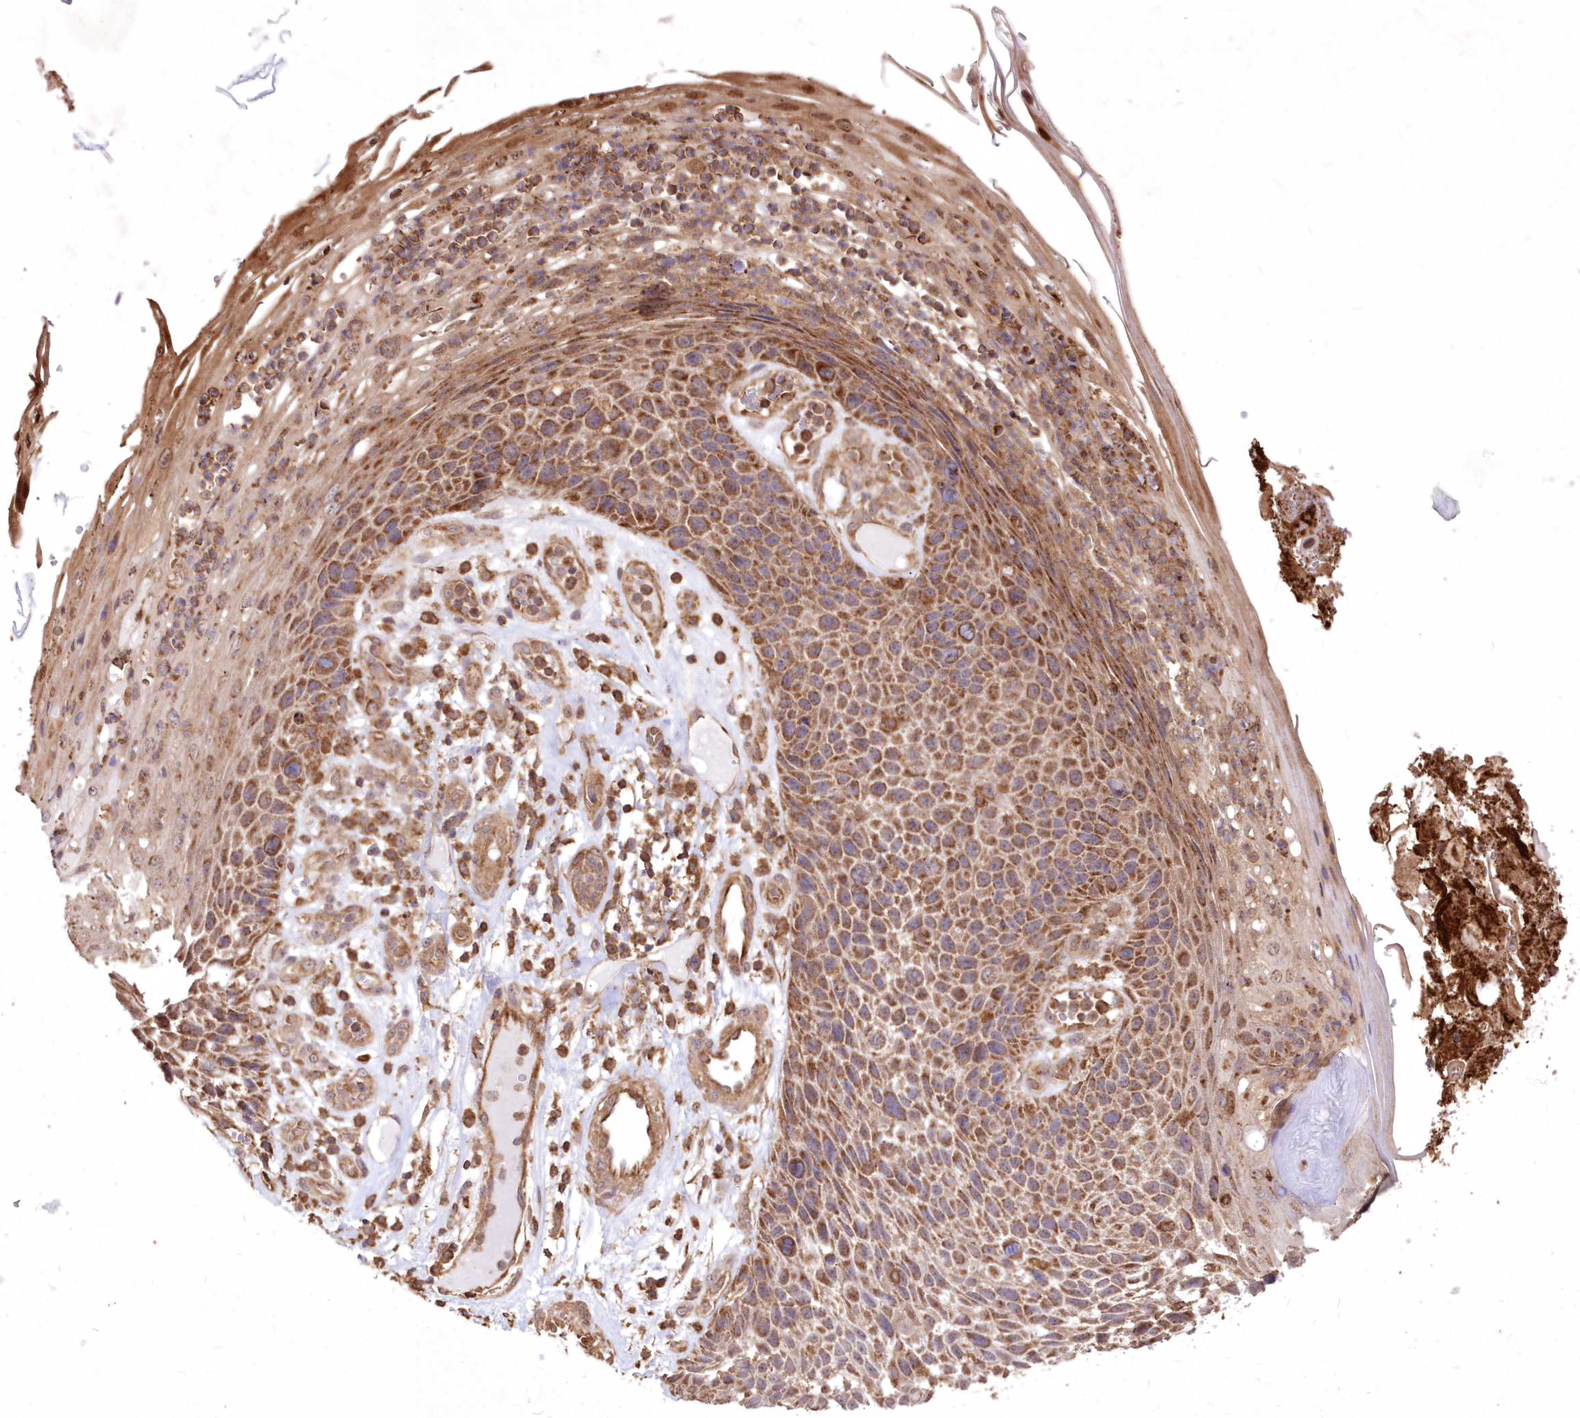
{"staining": {"intensity": "moderate", "quantity": ">75%", "location": "cytoplasmic/membranous"}, "tissue": "skin cancer", "cell_type": "Tumor cells", "image_type": "cancer", "snomed": [{"axis": "morphology", "description": "Squamous cell carcinoma, NOS"}, {"axis": "topography", "description": "Skin"}], "caption": "Human skin cancer stained with a protein marker displays moderate staining in tumor cells.", "gene": "TMEM139", "patient": {"sex": "female", "age": 88}}